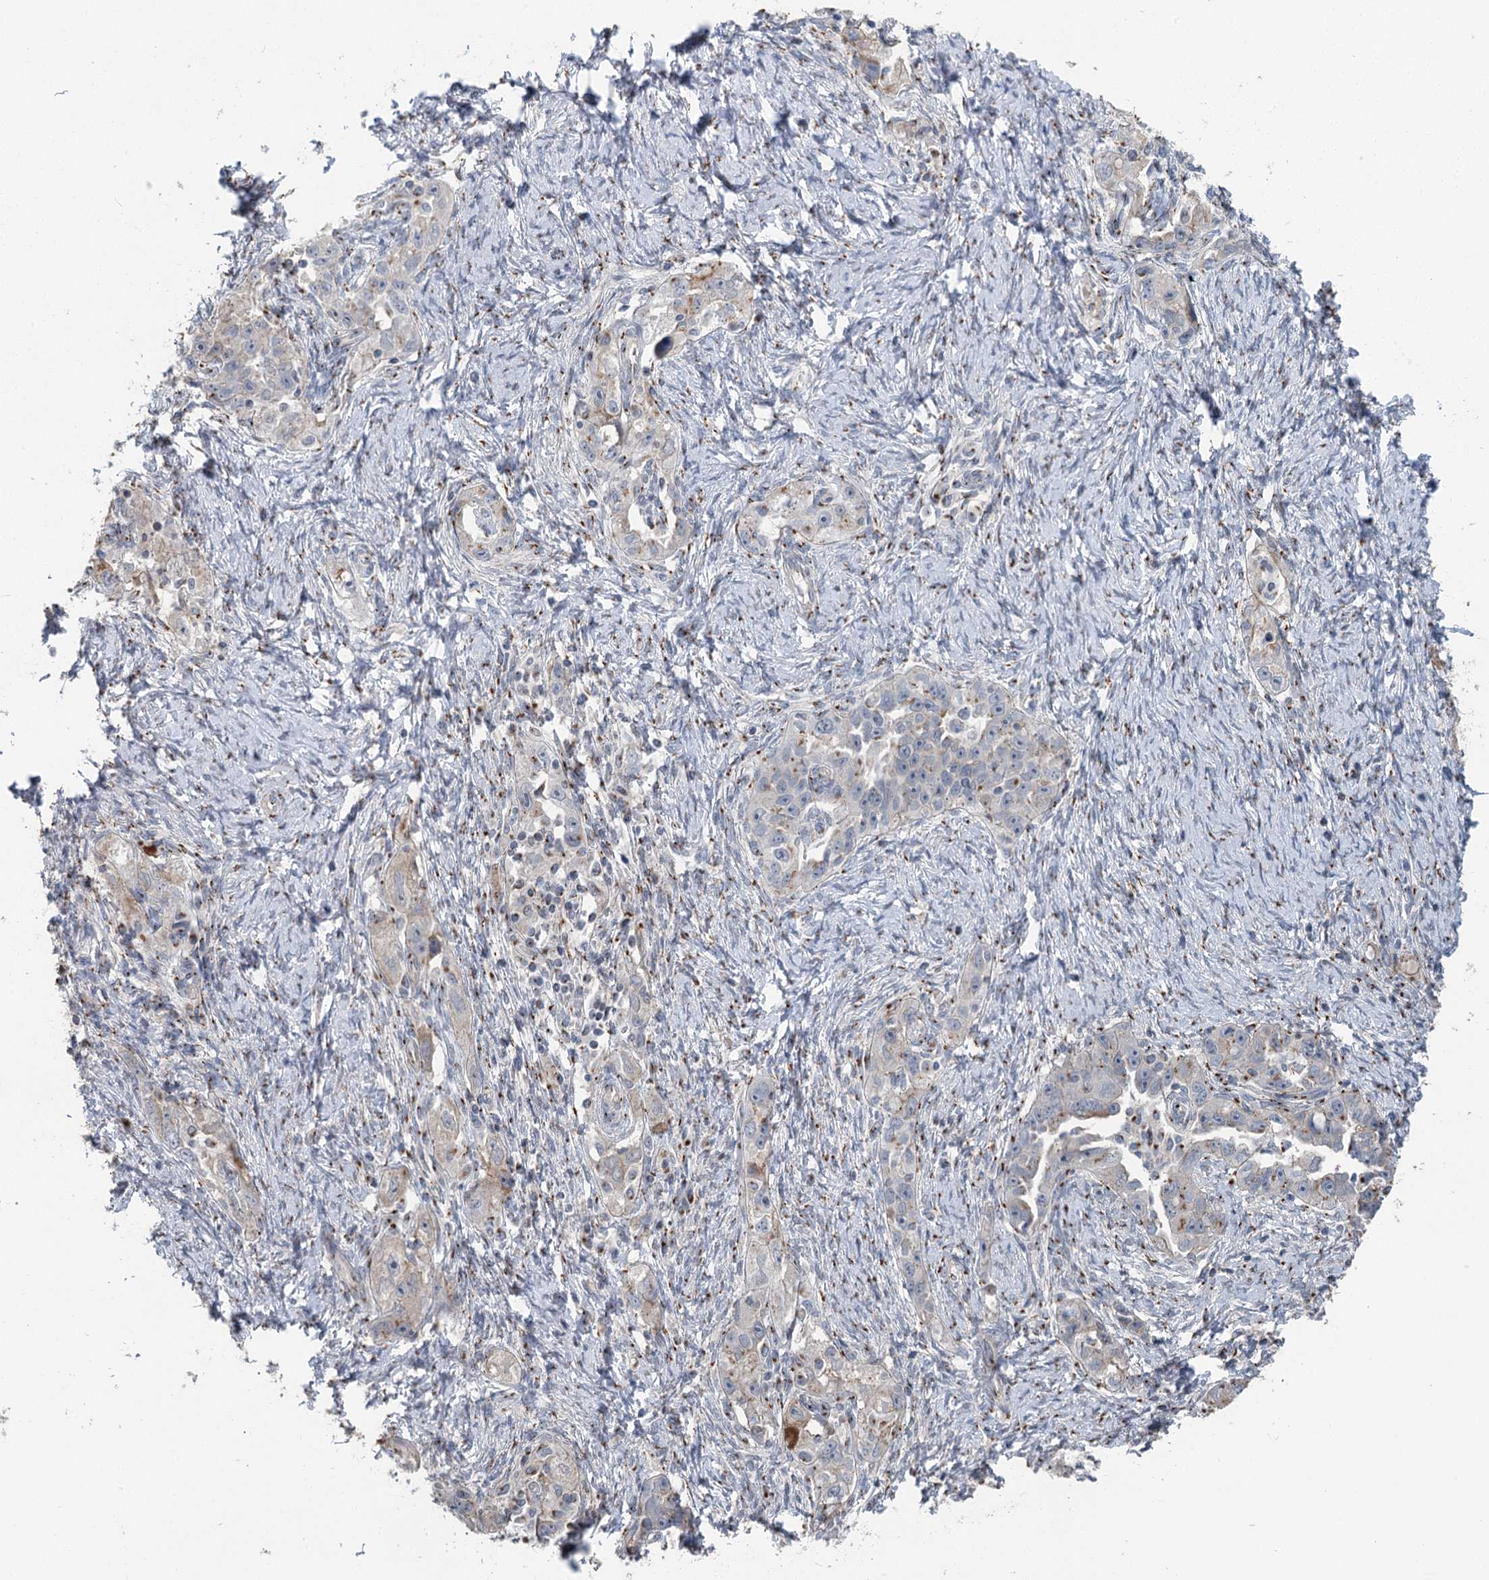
{"staining": {"intensity": "weak", "quantity": "25%-75%", "location": "cytoplasmic/membranous"}, "tissue": "ovarian cancer", "cell_type": "Tumor cells", "image_type": "cancer", "snomed": [{"axis": "morphology", "description": "Carcinoma, NOS"}, {"axis": "morphology", "description": "Cystadenocarcinoma, serous, NOS"}, {"axis": "topography", "description": "Ovary"}], "caption": "Ovarian cancer (carcinoma) was stained to show a protein in brown. There is low levels of weak cytoplasmic/membranous positivity in approximately 25%-75% of tumor cells.", "gene": "ITIH5", "patient": {"sex": "female", "age": 69}}